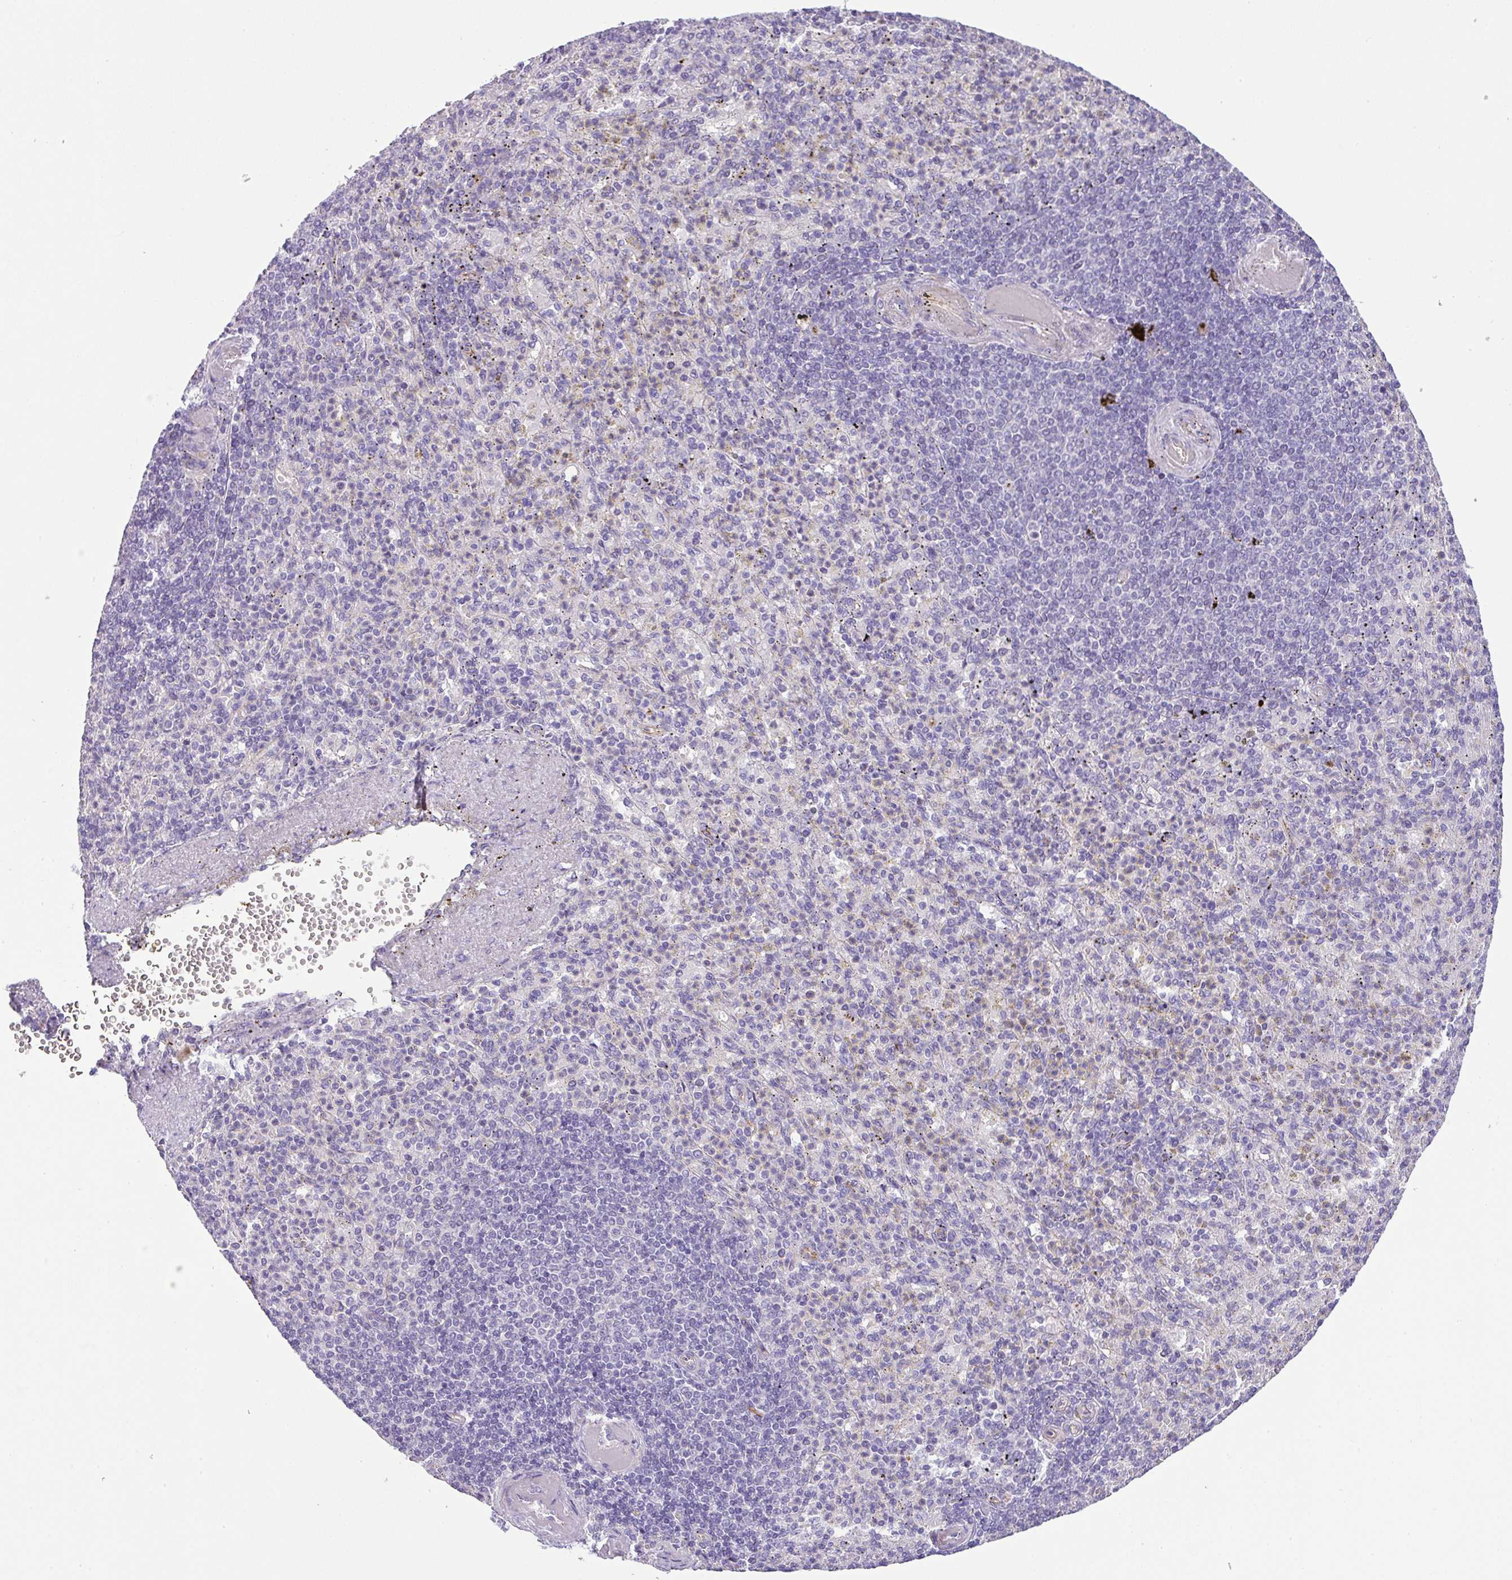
{"staining": {"intensity": "negative", "quantity": "none", "location": "none"}, "tissue": "spleen", "cell_type": "Cells in red pulp", "image_type": "normal", "snomed": [{"axis": "morphology", "description": "Normal tissue, NOS"}, {"axis": "topography", "description": "Spleen"}], "caption": "Cells in red pulp are negative for brown protein staining in normal spleen. The staining is performed using DAB brown chromogen with nuclei counter-stained in using hematoxylin.", "gene": "ENSG00000273748", "patient": {"sex": "female", "age": 74}}